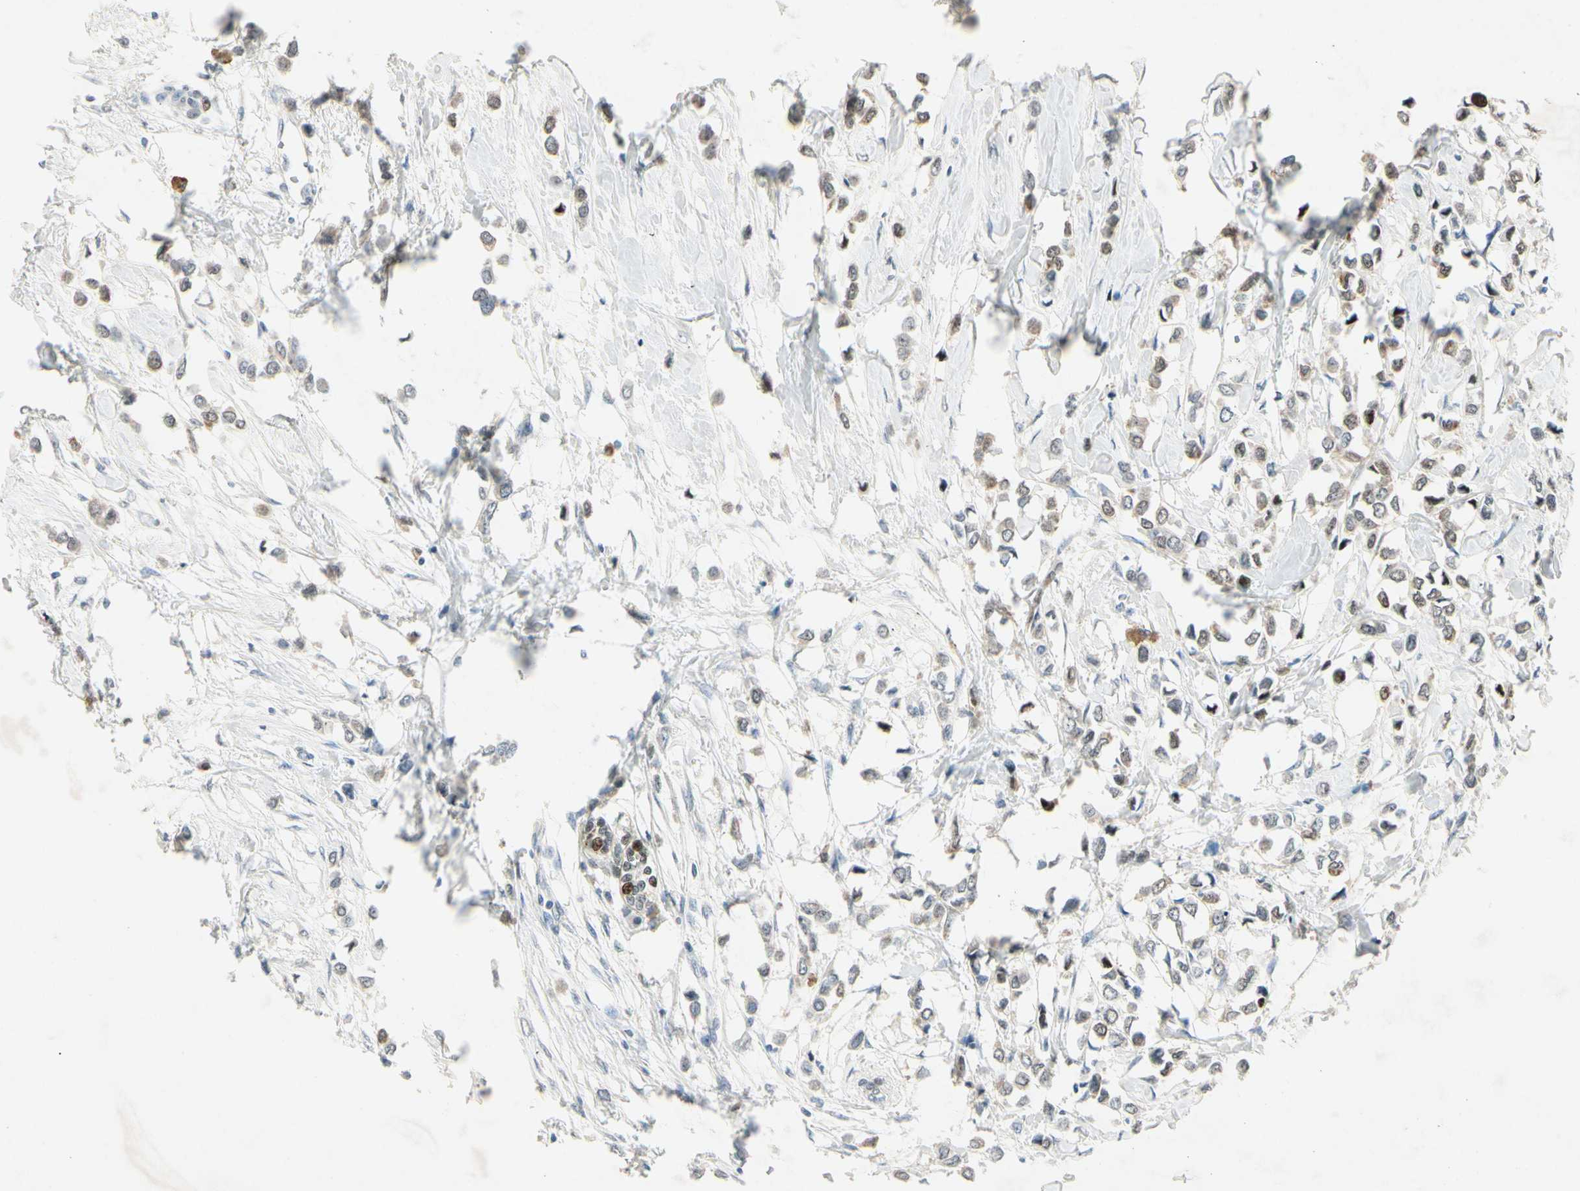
{"staining": {"intensity": "weak", "quantity": "<25%", "location": "cytoplasmic/membranous"}, "tissue": "breast cancer", "cell_type": "Tumor cells", "image_type": "cancer", "snomed": [{"axis": "morphology", "description": "Lobular carcinoma"}, {"axis": "topography", "description": "Breast"}], "caption": "Immunohistochemistry photomicrograph of neoplastic tissue: human lobular carcinoma (breast) stained with DAB (3,3'-diaminobenzidine) shows no significant protein positivity in tumor cells.", "gene": "HSPA1B", "patient": {"sex": "female", "age": 51}}